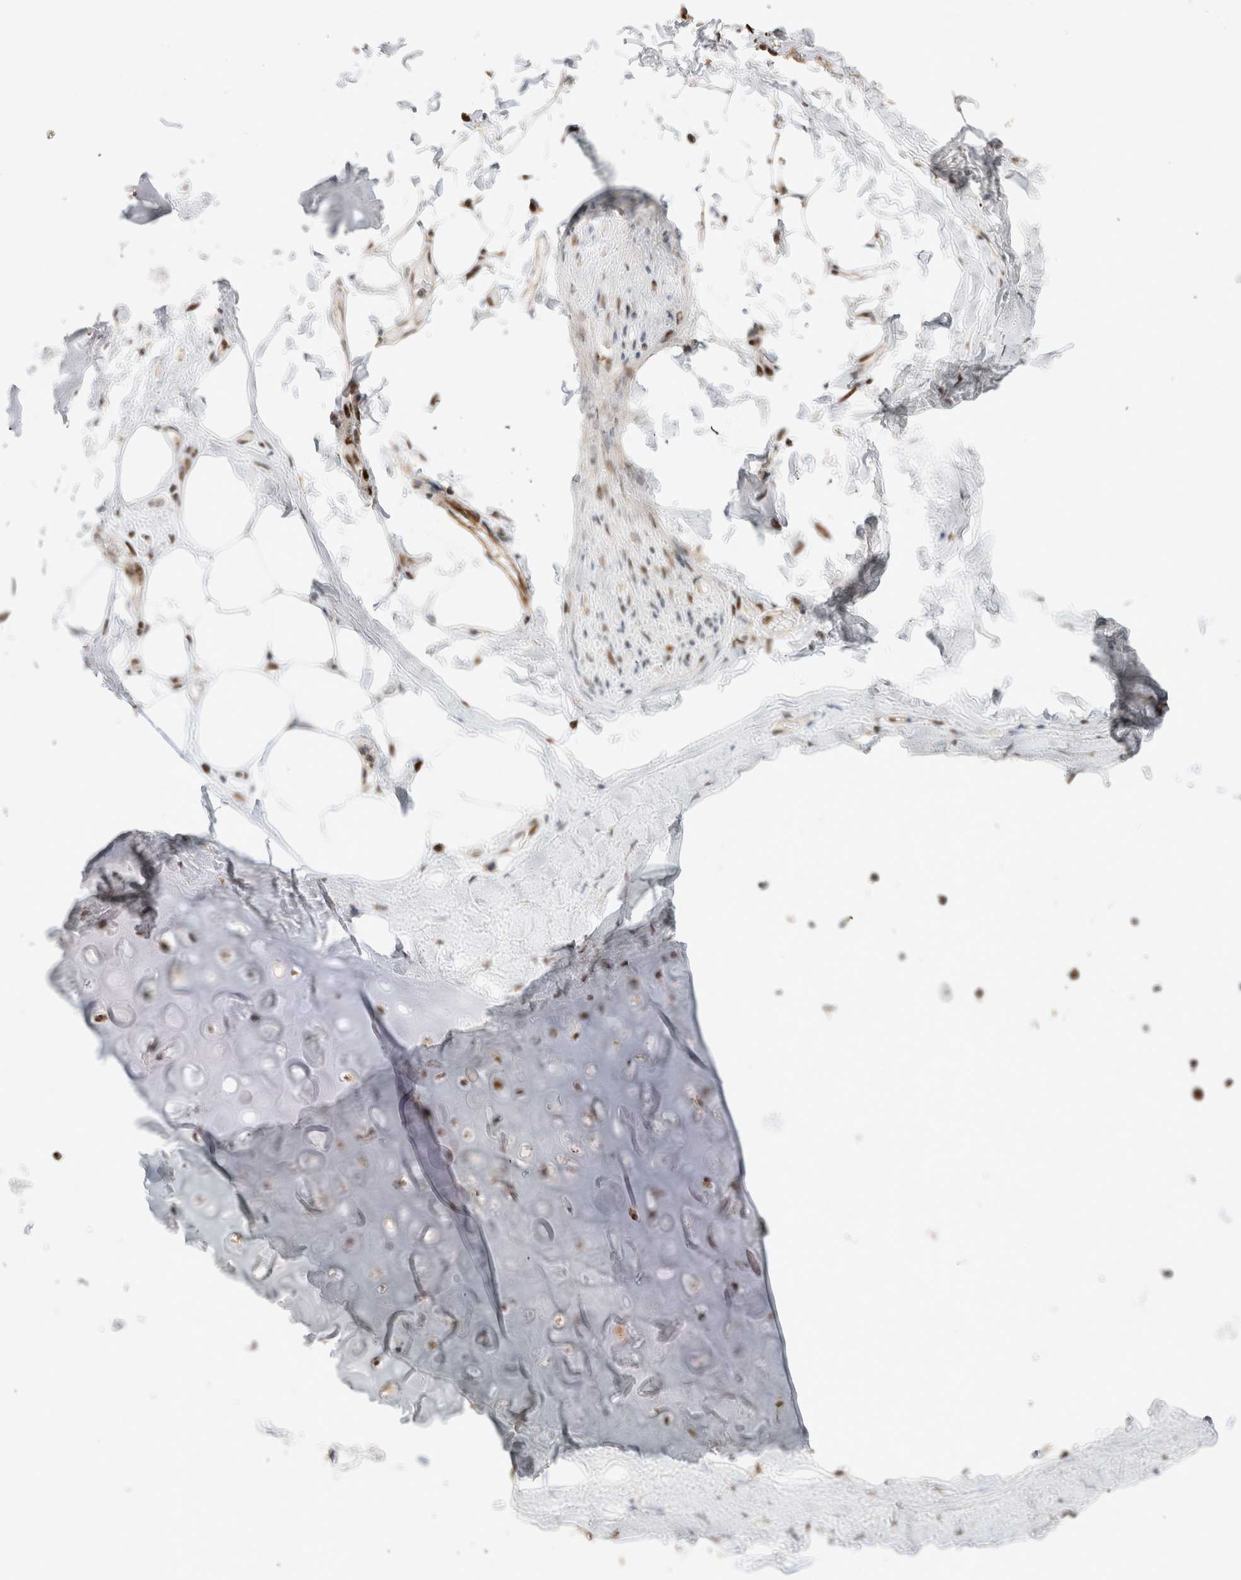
{"staining": {"intensity": "moderate", "quantity": "25%-75%", "location": "nuclear"}, "tissue": "adipose tissue", "cell_type": "Adipocytes", "image_type": "normal", "snomed": [{"axis": "morphology", "description": "Normal tissue, NOS"}, {"axis": "topography", "description": "Cartilage tissue"}, {"axis": "topography", "description": "Bronchus"}], "caption": "This image shows immunohistochemistry (IHC) staining of benign adipose tissue, with medium moderate nuclear staining in about 25%-75% of adipocytes.", "gene": "ID3", "patient": {"sex": "female", "age": 73}}